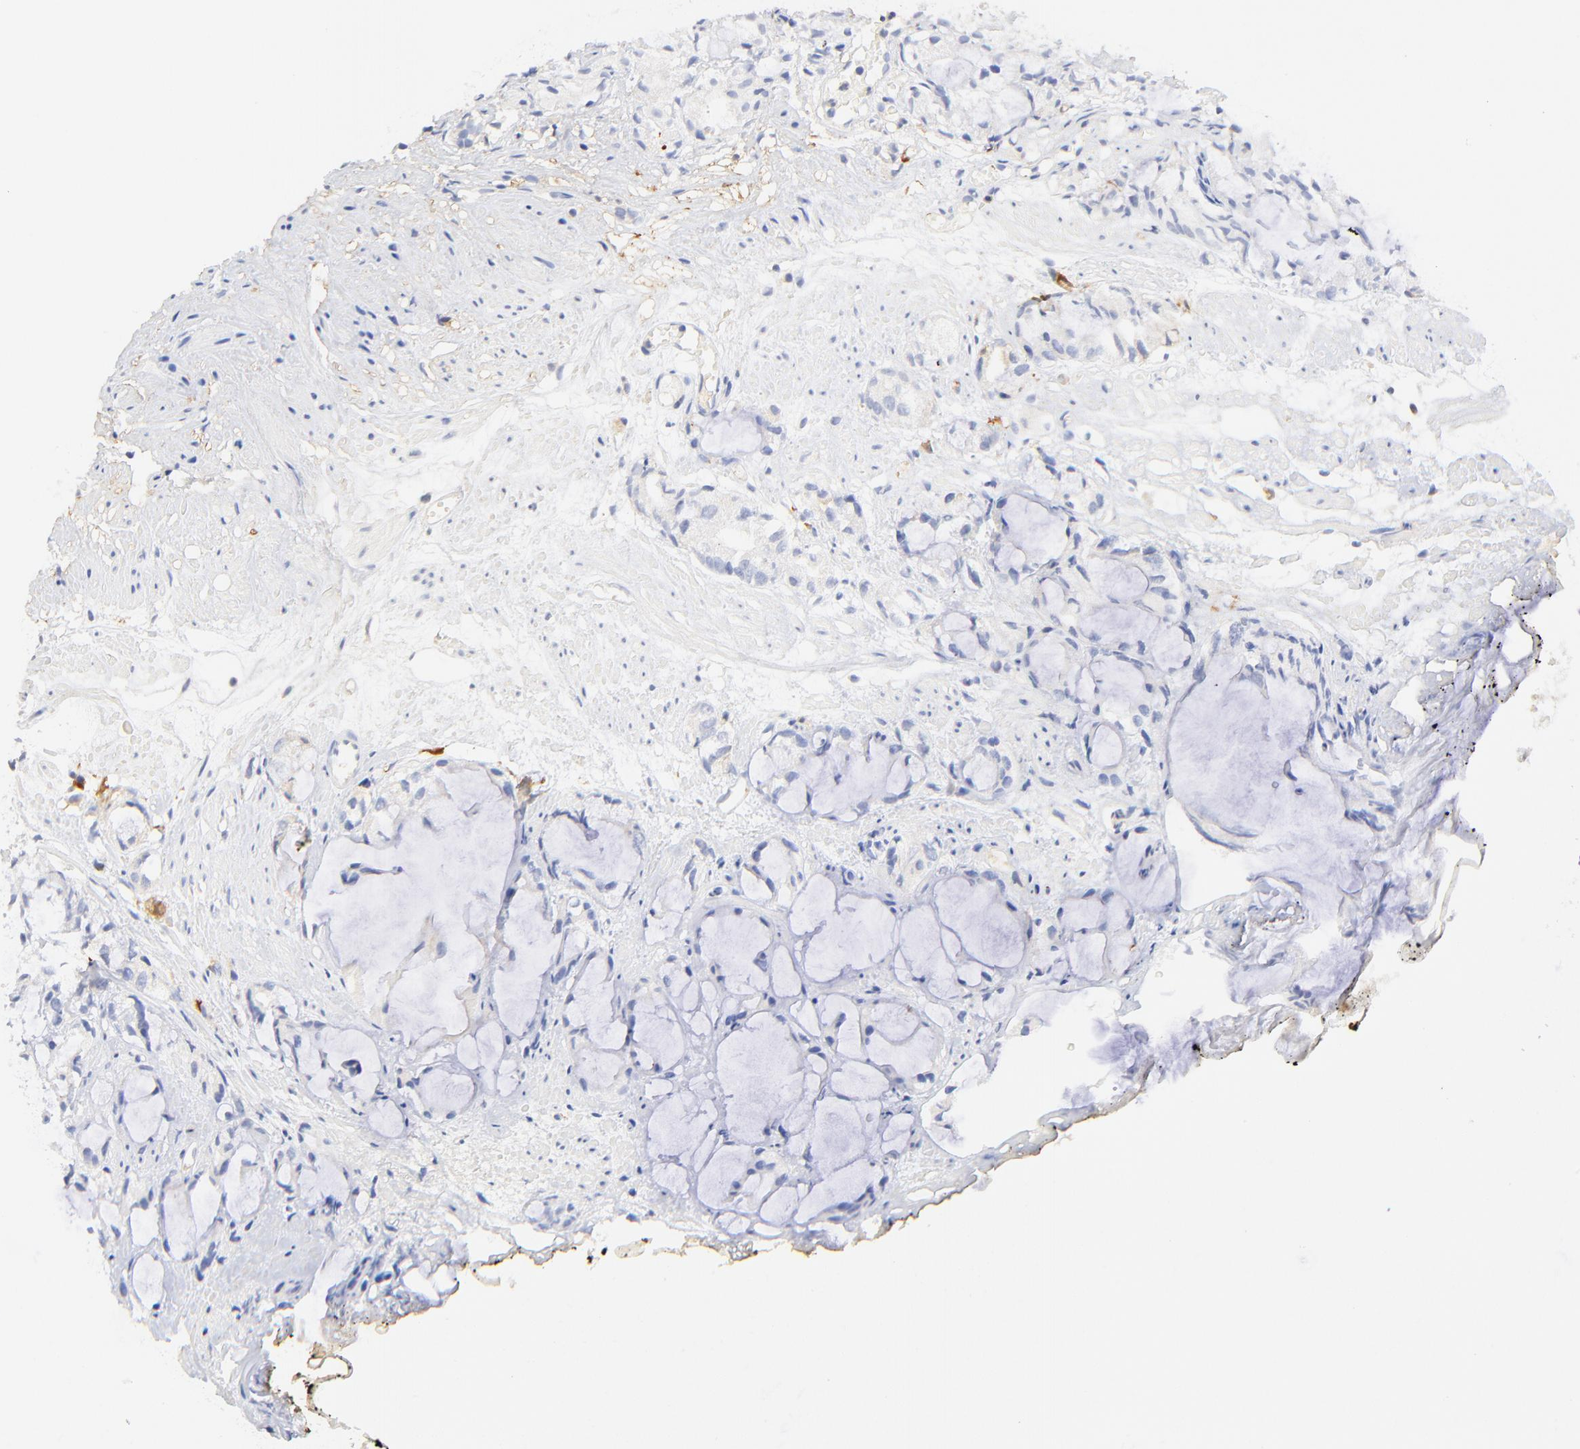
{"staining": {"intensity": "moderate", "quantity": "<25%", "location": "cytoplasmic/membranous"}, "tissue": "prostate cancer", "cell_type": "Tumor cells", "image_type": "cancer", "snomed": [{"axis": "morphology", "description": "Adenocarcinoma, High grade"}, {"axis": "topography", "description": "Prostate"}], "caption": "Immunohistochemical staining of human prostate high-grade adenocarcinoma reveals low levels of moderate cytoplasmic/membranous positivity in approximately <25% of tumor cells. The protein of interest is shown in brown color, while the nuclei are stained blue.", "gene": "MDGA2", "patient": {"sex": "male", "age": 85}}